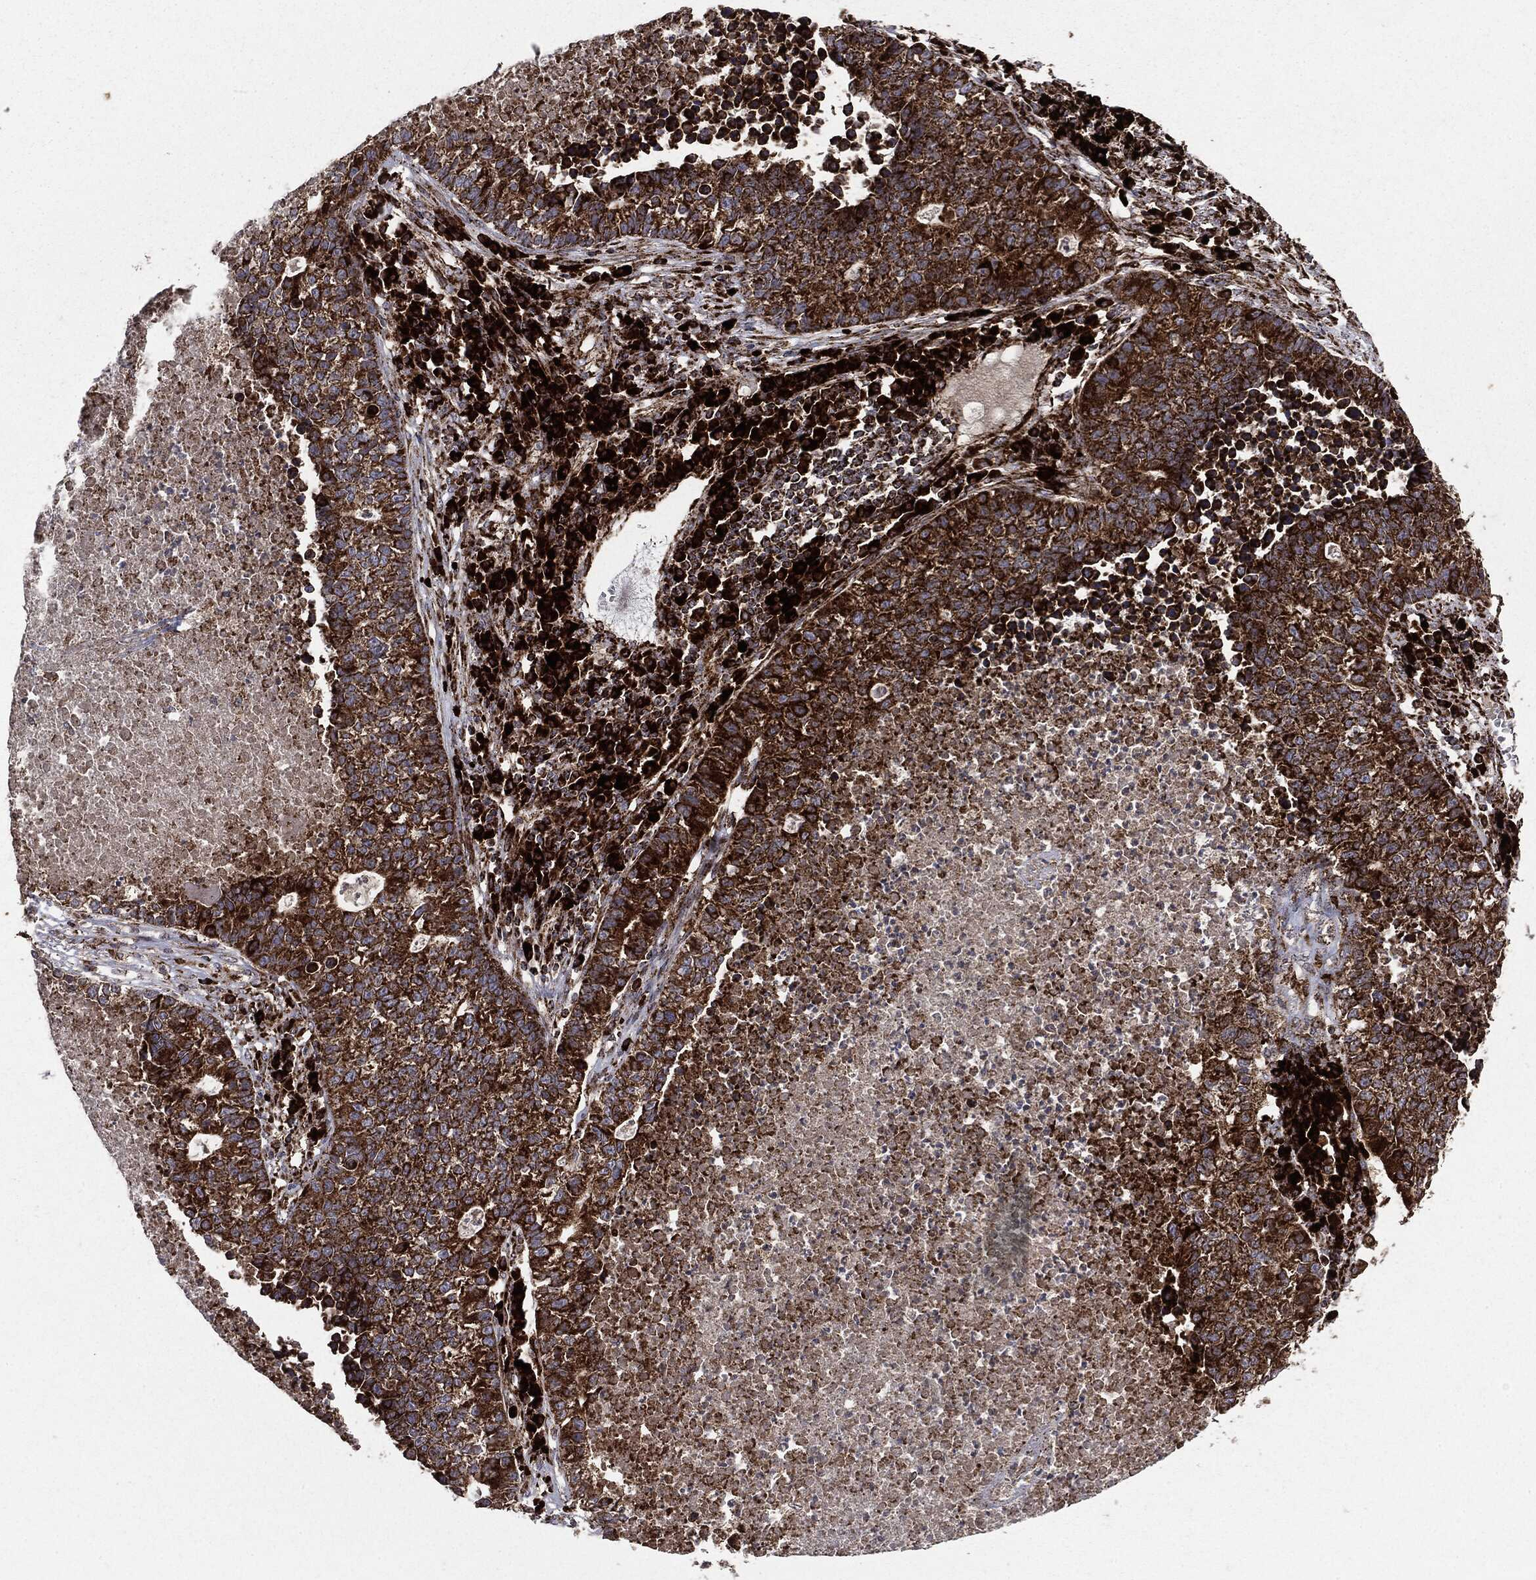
{"staining": {"intensity": "strong", "quantity": ">75%", "location": "cytoplasmic/membranous"}, "tissue": "lung cancer", "cell_type": "Tumor cells", "image_type": "cancer", "snomed": [{"axis": "morphology", "description": "Adenocarcinoma, NOS"}, {"axis": "topography", "description": "Lung"}], "caption": "IHC of lung cancer exhibits high levels of strong cytoplasmic/membranous positivity in about >75% of tumor cells. The protein of interest is stained brown, and the nuclei are stained in blue (DAB IHC with brightfield microscopy, high magnification).", "gene": "MAP2K1", "patient": {"sex": "male", "age": 57}}